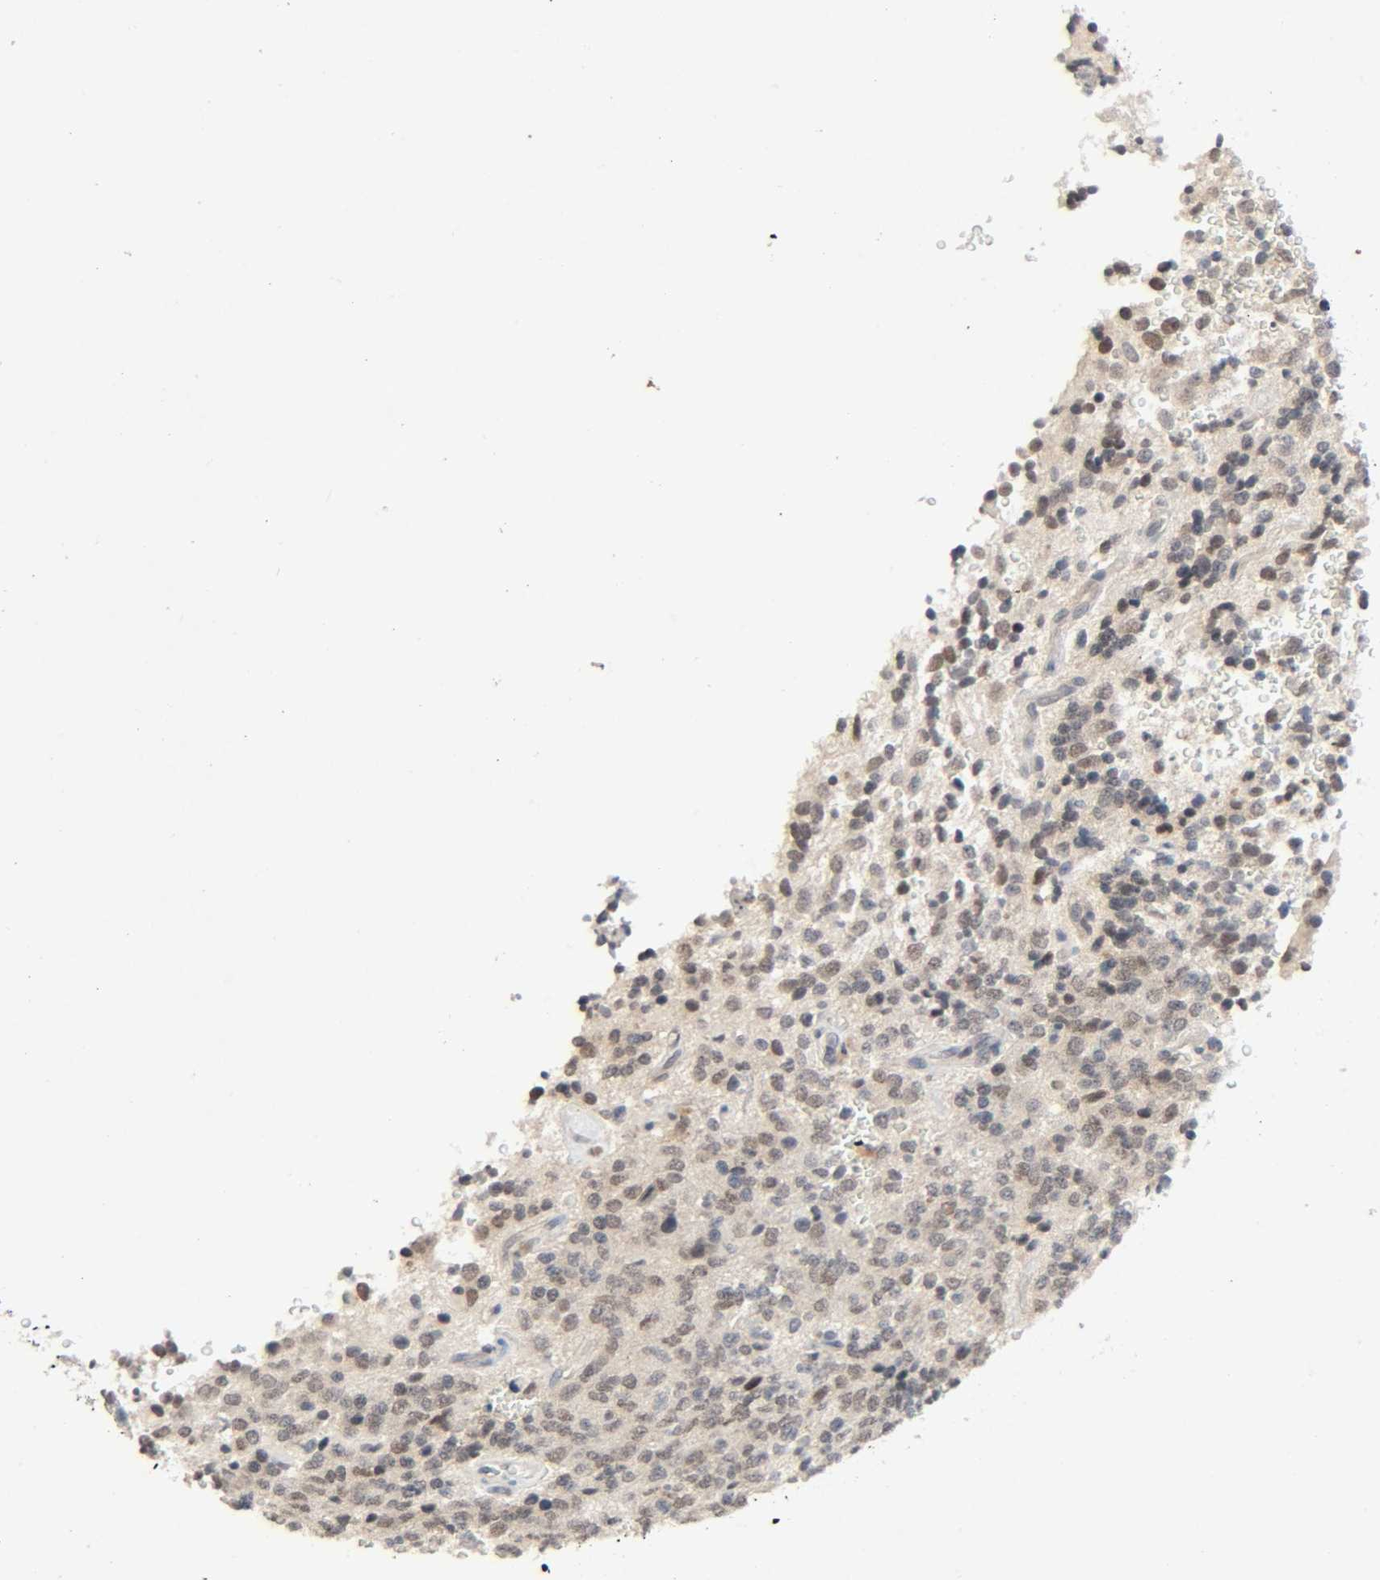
{"staining": {"intensity": "moderate", "quantity": "25%-75%", "location": "cytoplasmic/membranous,nuclear"}, "tissue": "glioma", "cell_type": "Tumor cells", "image_type": "cancer", "snomed": [{"axis": "morphology", "description": "Glioma, malignant, High grade"}, {"axis": "topography", "description": "pancreas cauda"}], "caption": "Immunohistochemical staining of human glioma demonstrates medium levels of moderate cytoplasmic/membranous and nuclear staining in approximately 25%-75% of tumor cells. (IHC, brightfield microscopy, high magnification).", "gene": "MAPKAPK5", "patient": {"sex": "male", "age": 60}}